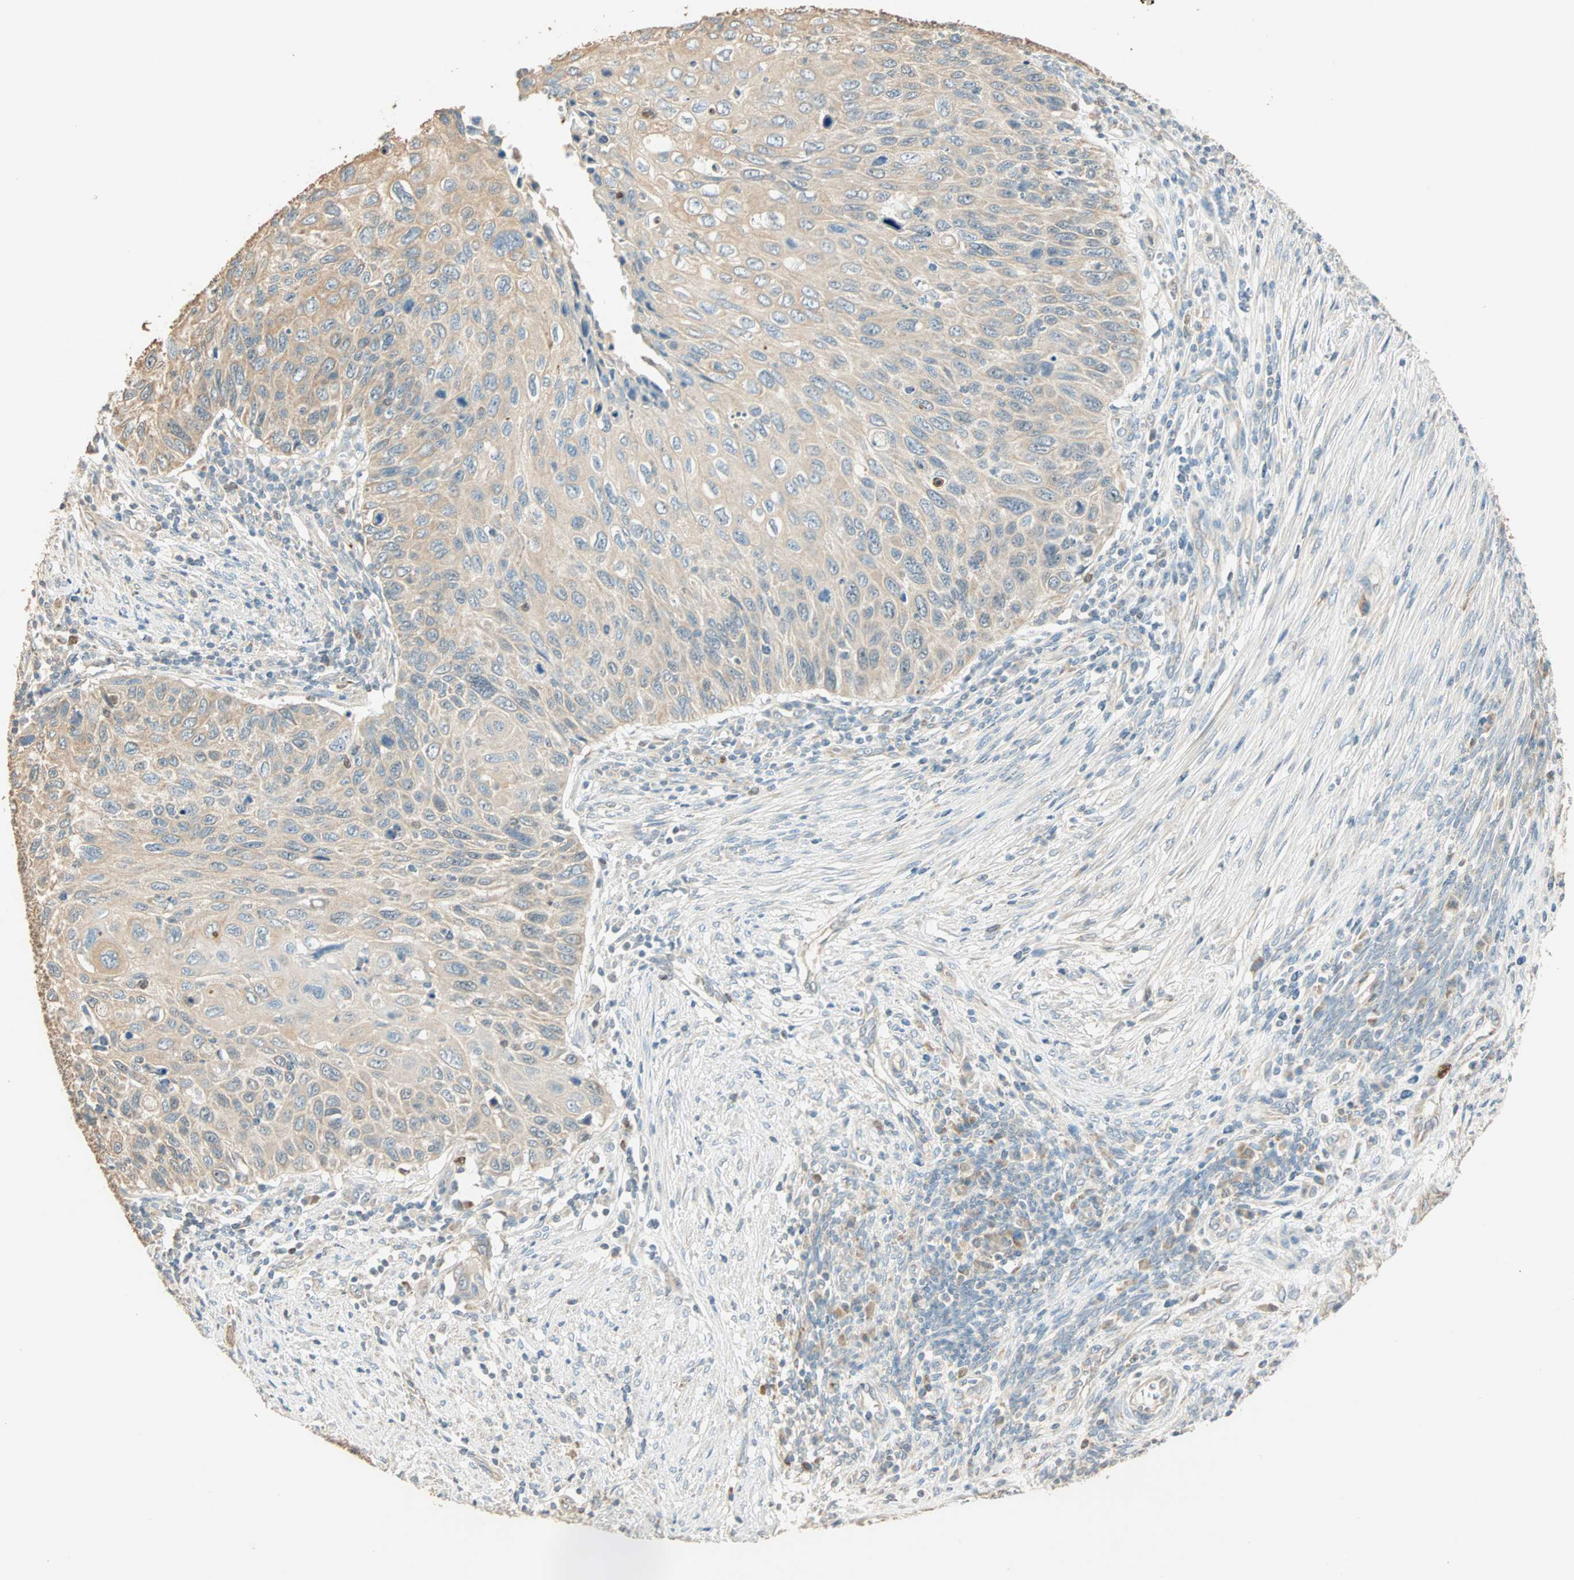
{"staining": {"intensity": "weak", "quantity": ">75%", "location": "cytoplasmic/membranous"}, "tissue": "cervical cancer", "cell_type": "Tumor cells", "image_type": "cancer", "snomed": [{"axis": "morphology", "description": "Squamous cell carcinoma, NOS"}, {"axis": "topography", "description": "Cervix"}], "caption": "DAB immunohistochemical staining of human cervical cancer exhibits weak cytoplasmic/membranous protein staining in approximately >75% of tumor cells.", "gene": "RAD18", "patient": {"sex": "female", "age": 70}}